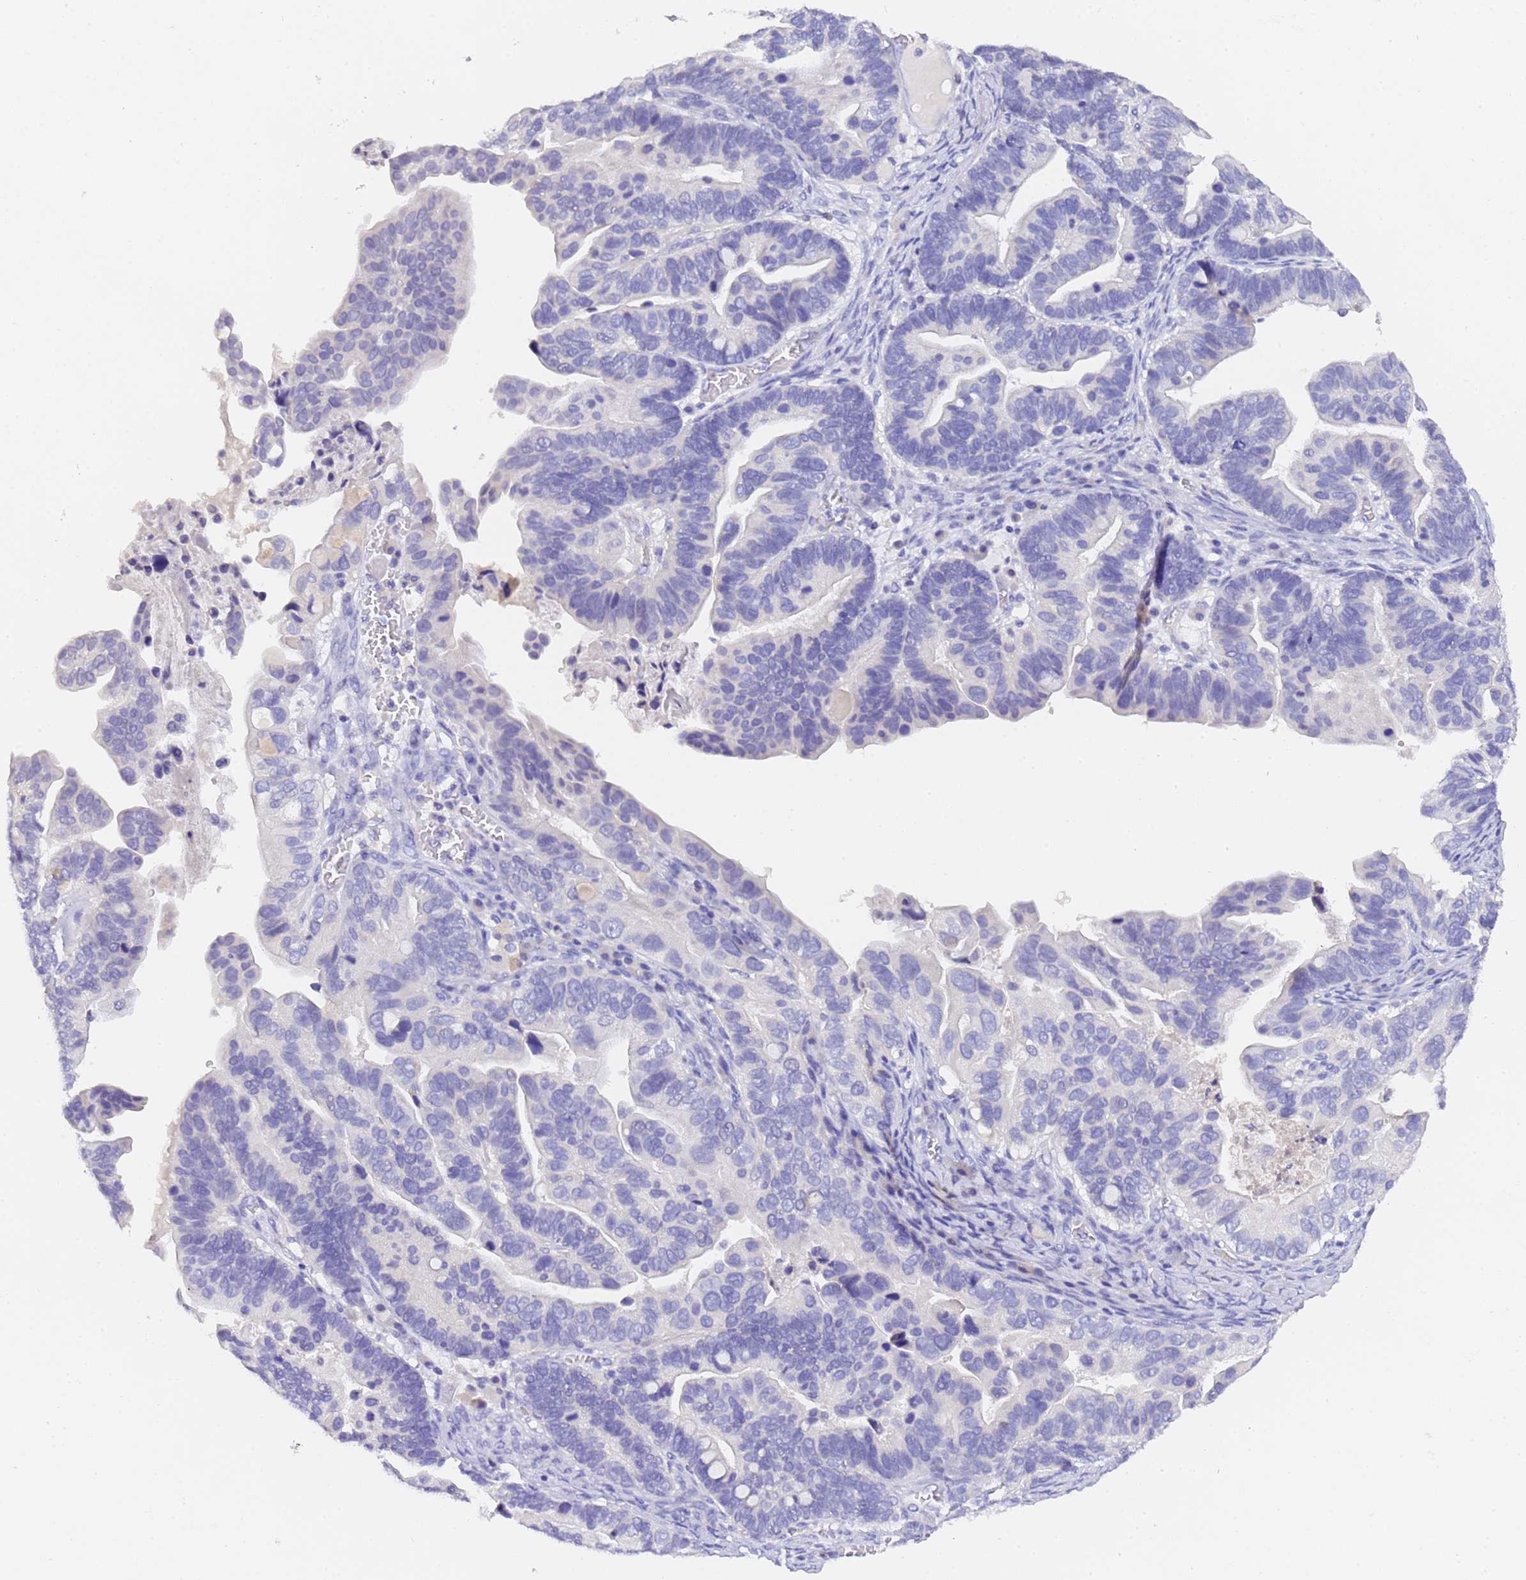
{"staining": {"intensity": "negative", "quantity": "none", "location": "none"}, "tissue": "ovarian cancer", "cell_type": "Tumor cells", "image_type": "cancer", "snomed": [{"axis": "morphology", "description": "Cystadenocarcinoma, serous, NOS"}, {"axis": "topography", "description": "Ovary"}], "caption": "Immunohistochemistry of human ovarian cancer demonstrates no expression in tumor cells. The staining is performed using DAB (3,3'-diaminobenzidine) brown chromogen with nuclei counter-stained in using hematoxylin.", "gene": "GABRA1", "patient": {"sex": "female", "age": 56}}